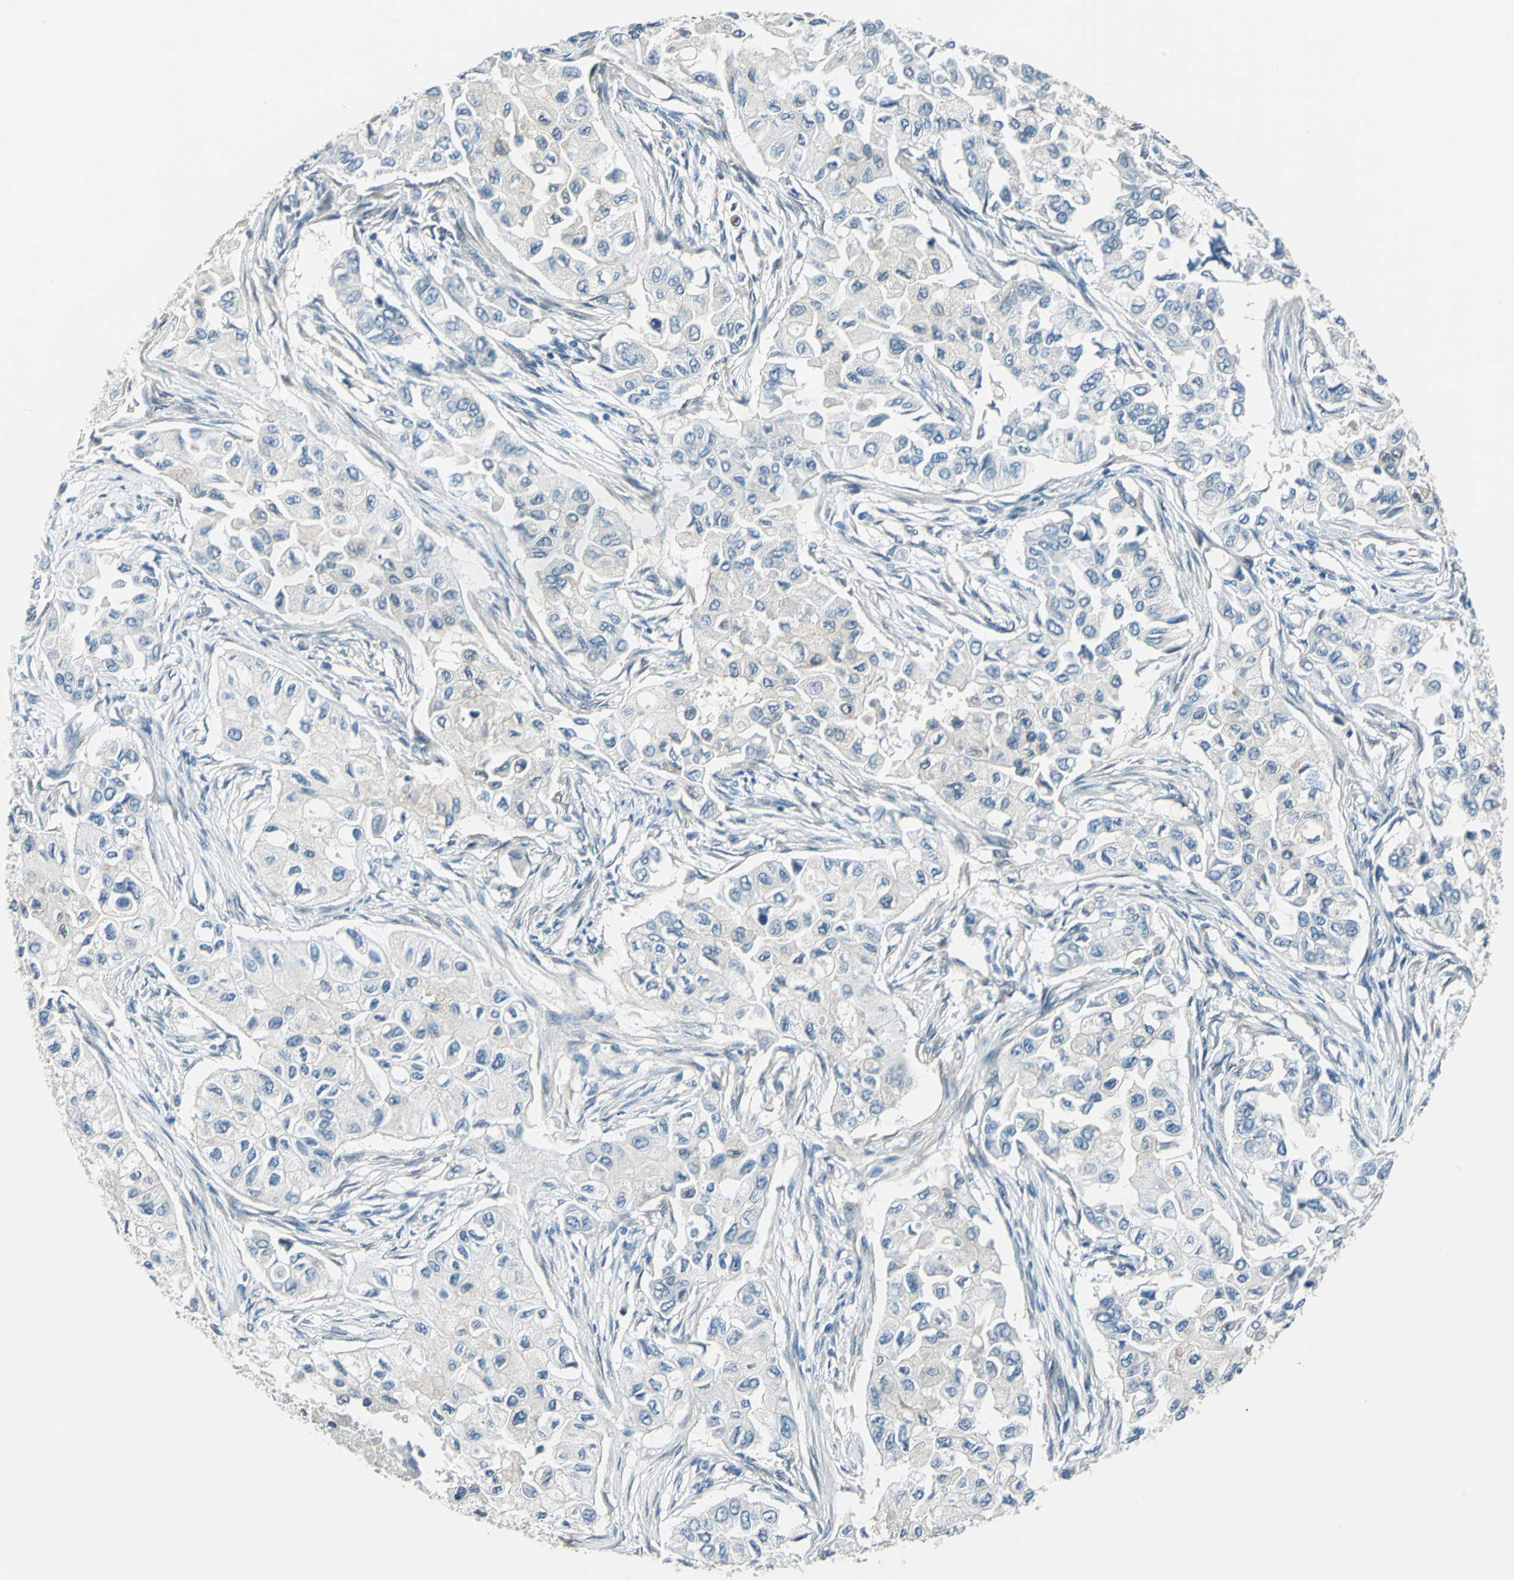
{"staining": {"intensity": "negative", "quantity": "none", "location": "none"}, "tissue": "breast cancer", "cell_type": "Tumor cells", "image_type": "cancer", "snomed": [{"axis": "morphology", "description": "Normal tissue, NOS"}, {"axis": "morphology", "description": "Duct carcinoma"}, {"axis": "topography", "description": "Breast"}], "caption": "The IHC image has no significant staining in tumor cells of intraductal carcinoma (breast) tissue.", "gene": "CDC42EP1", "patient": {"sex": "female", "age": 49}}